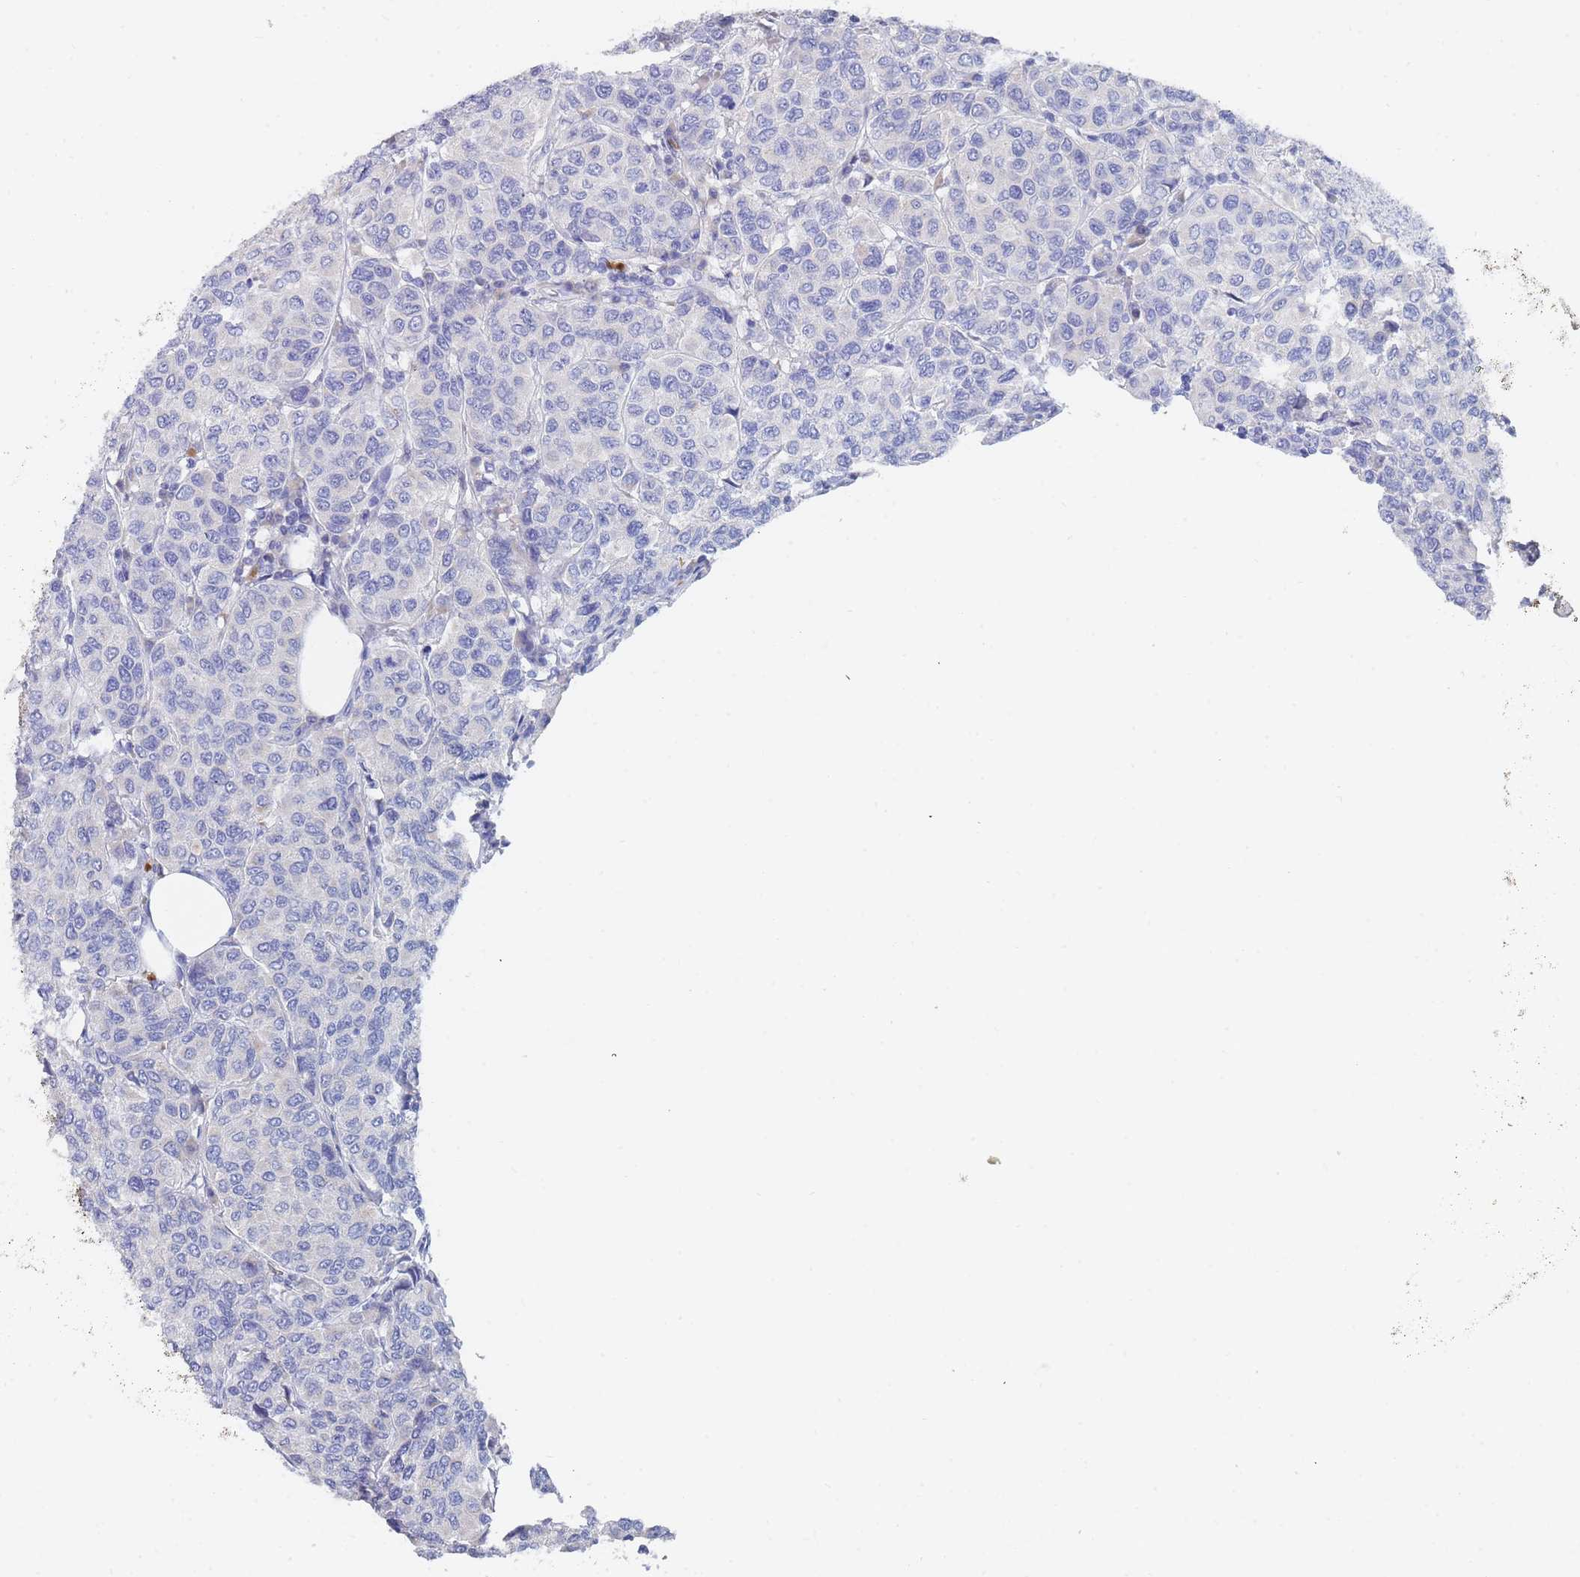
{"staining": {"intensity": "negative", "quantity": "none", "location": "none"}, "tissue": "breast cancer", "cell_type": "Tumor cells", "image_type": "cancer", "snomed": [{"axis": "morphology", "description": "Duct carcinoma"}, {"axis": "topography", "description": "Breast"}], "caption": "A histopathology image of human breast cancer is negative for staining in tumor cells.", "gene": "SLC25A35", "patient": {"sex": "female", "age": 55}}